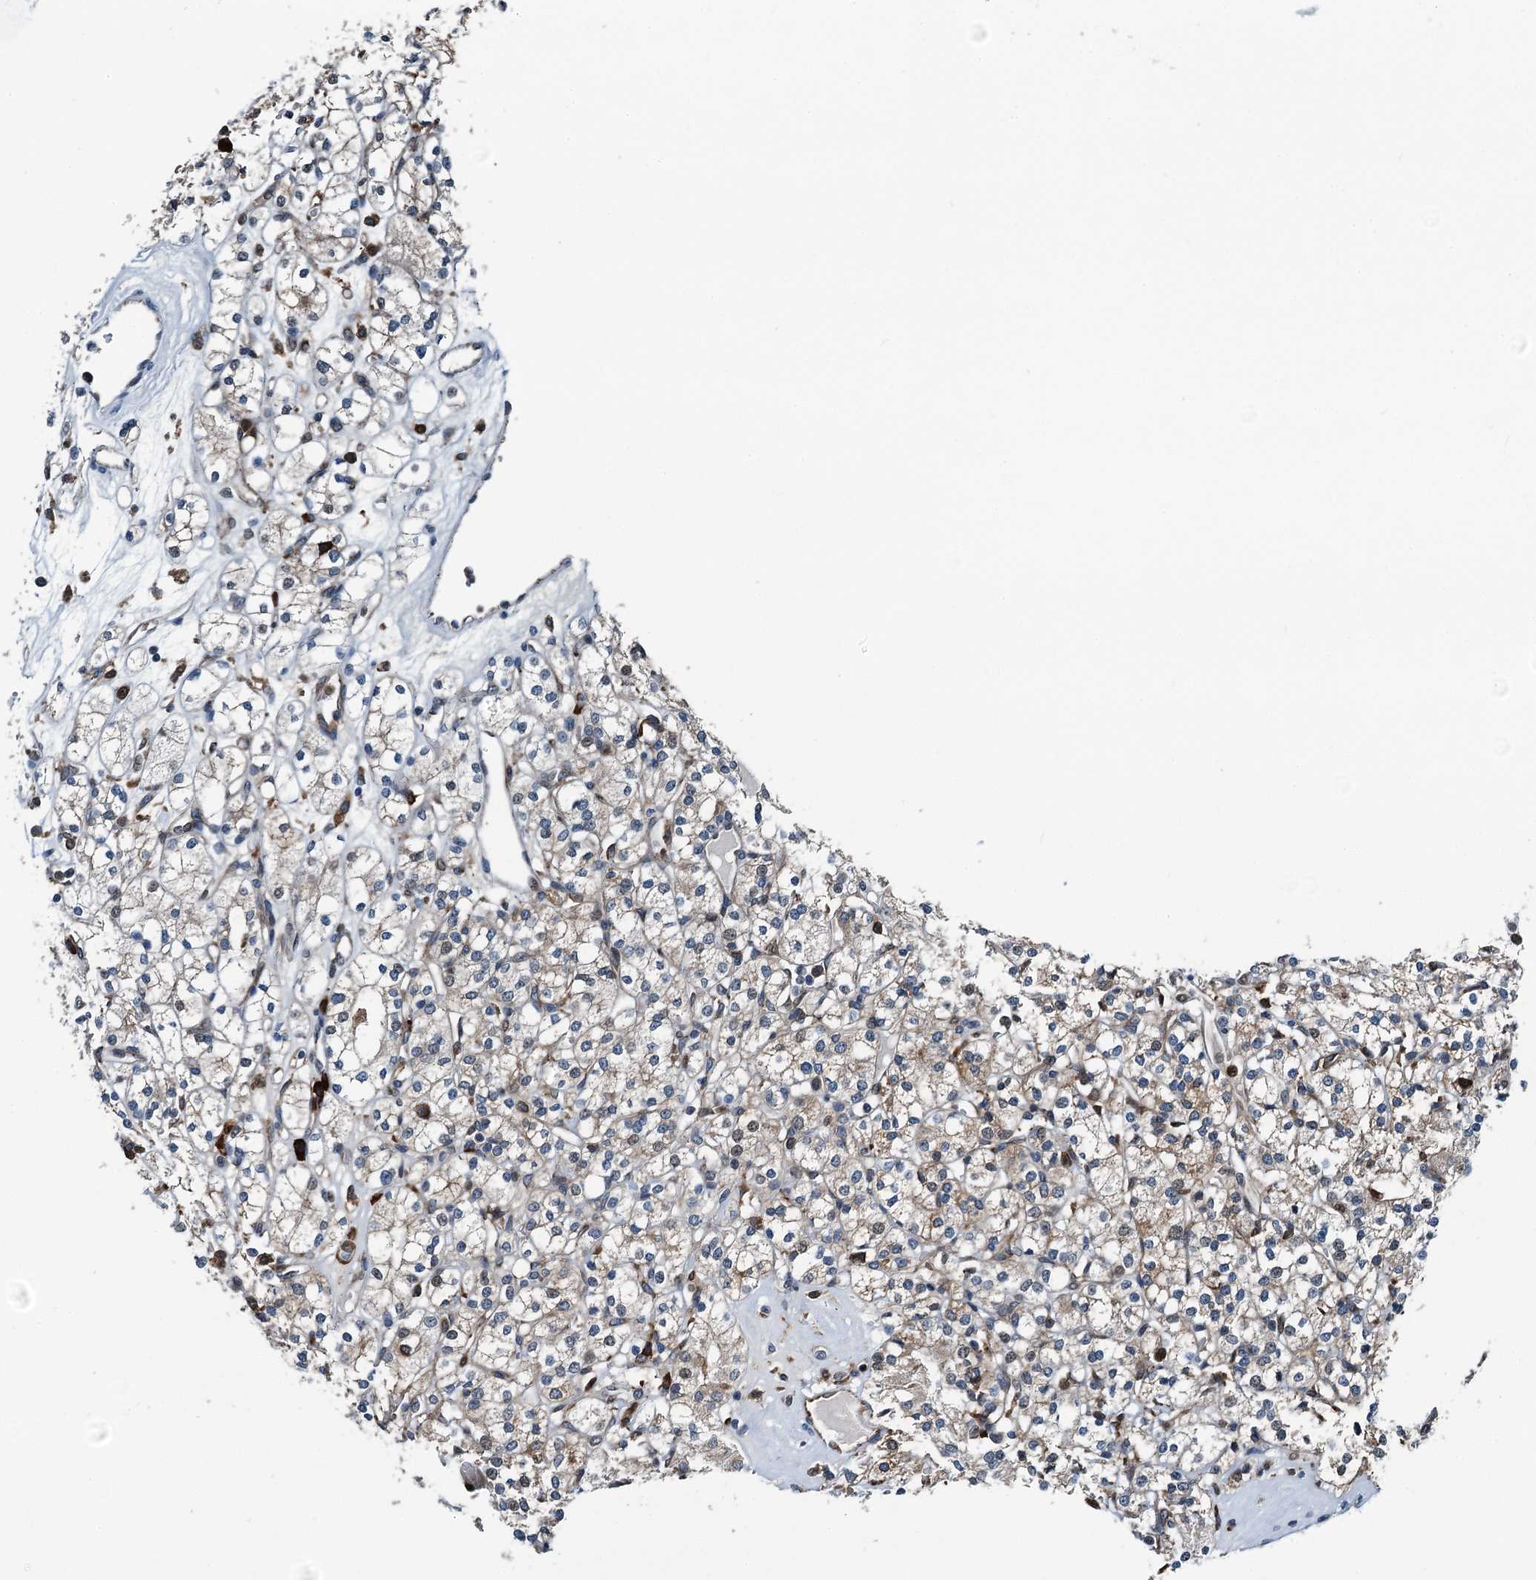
{"staining": {"intensity": "weak", "quantity": "25%-75%", "location": "cytoplasmic/membranous"}, "tissue": "renal cancer", "cell_type": "Tumor cells", "image_type": "cancer", "snomed": [{"axis": "morphology", "description": "Adenocarcinoma, NOS"}, {"axis": "topography", "description": "Kidney"}], "caption": "This histopathology image reveals renal adenocarcinoma stained with IHC to label a protein in brown. The cytoplasmic/membranous of tumor cells show weak positivity for the protein. Nuclei are counter-stained blue.", "gene": "TAMALIN", "patient": {"sex": "male", "age": 77}}